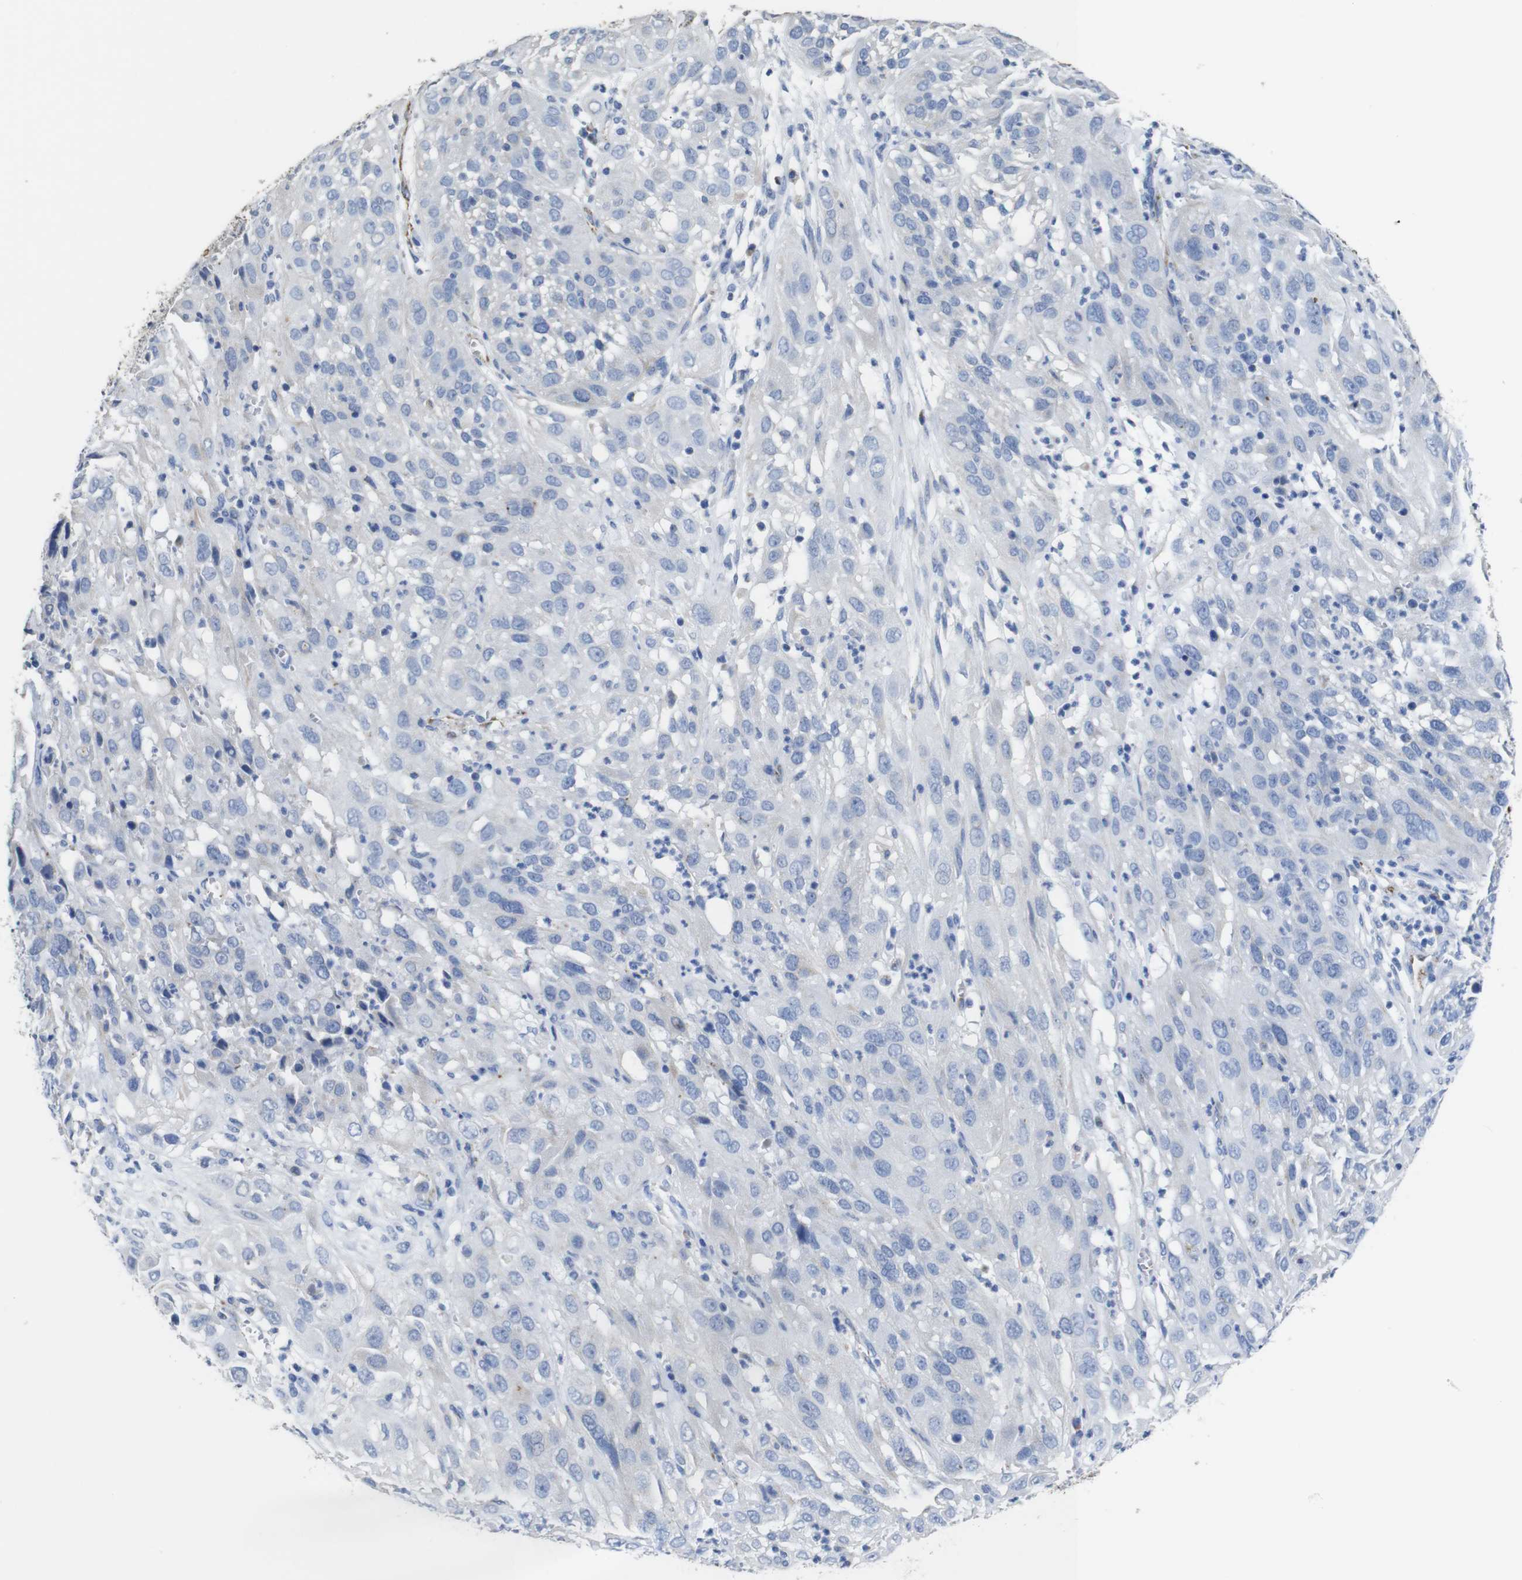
{"staining": {"intensity": "negative", "quantity": "none", "location": "none"}, "tissue": "cervical cancer", "cell_type": "Tumor cells", "image_type": "cancer", "snomed": [{"axis": "morphology", "description": "Squamous cell carcinoma, NOS"}, {"axis": "topography", "description": "Cervix"}], "caption": "Protein analysis of squamous cell carcinoma (cervical) demonstrates no significant staining in tumor cells.", "gene": "MAOA", "patient": {"sex": "female", "age": 32}}